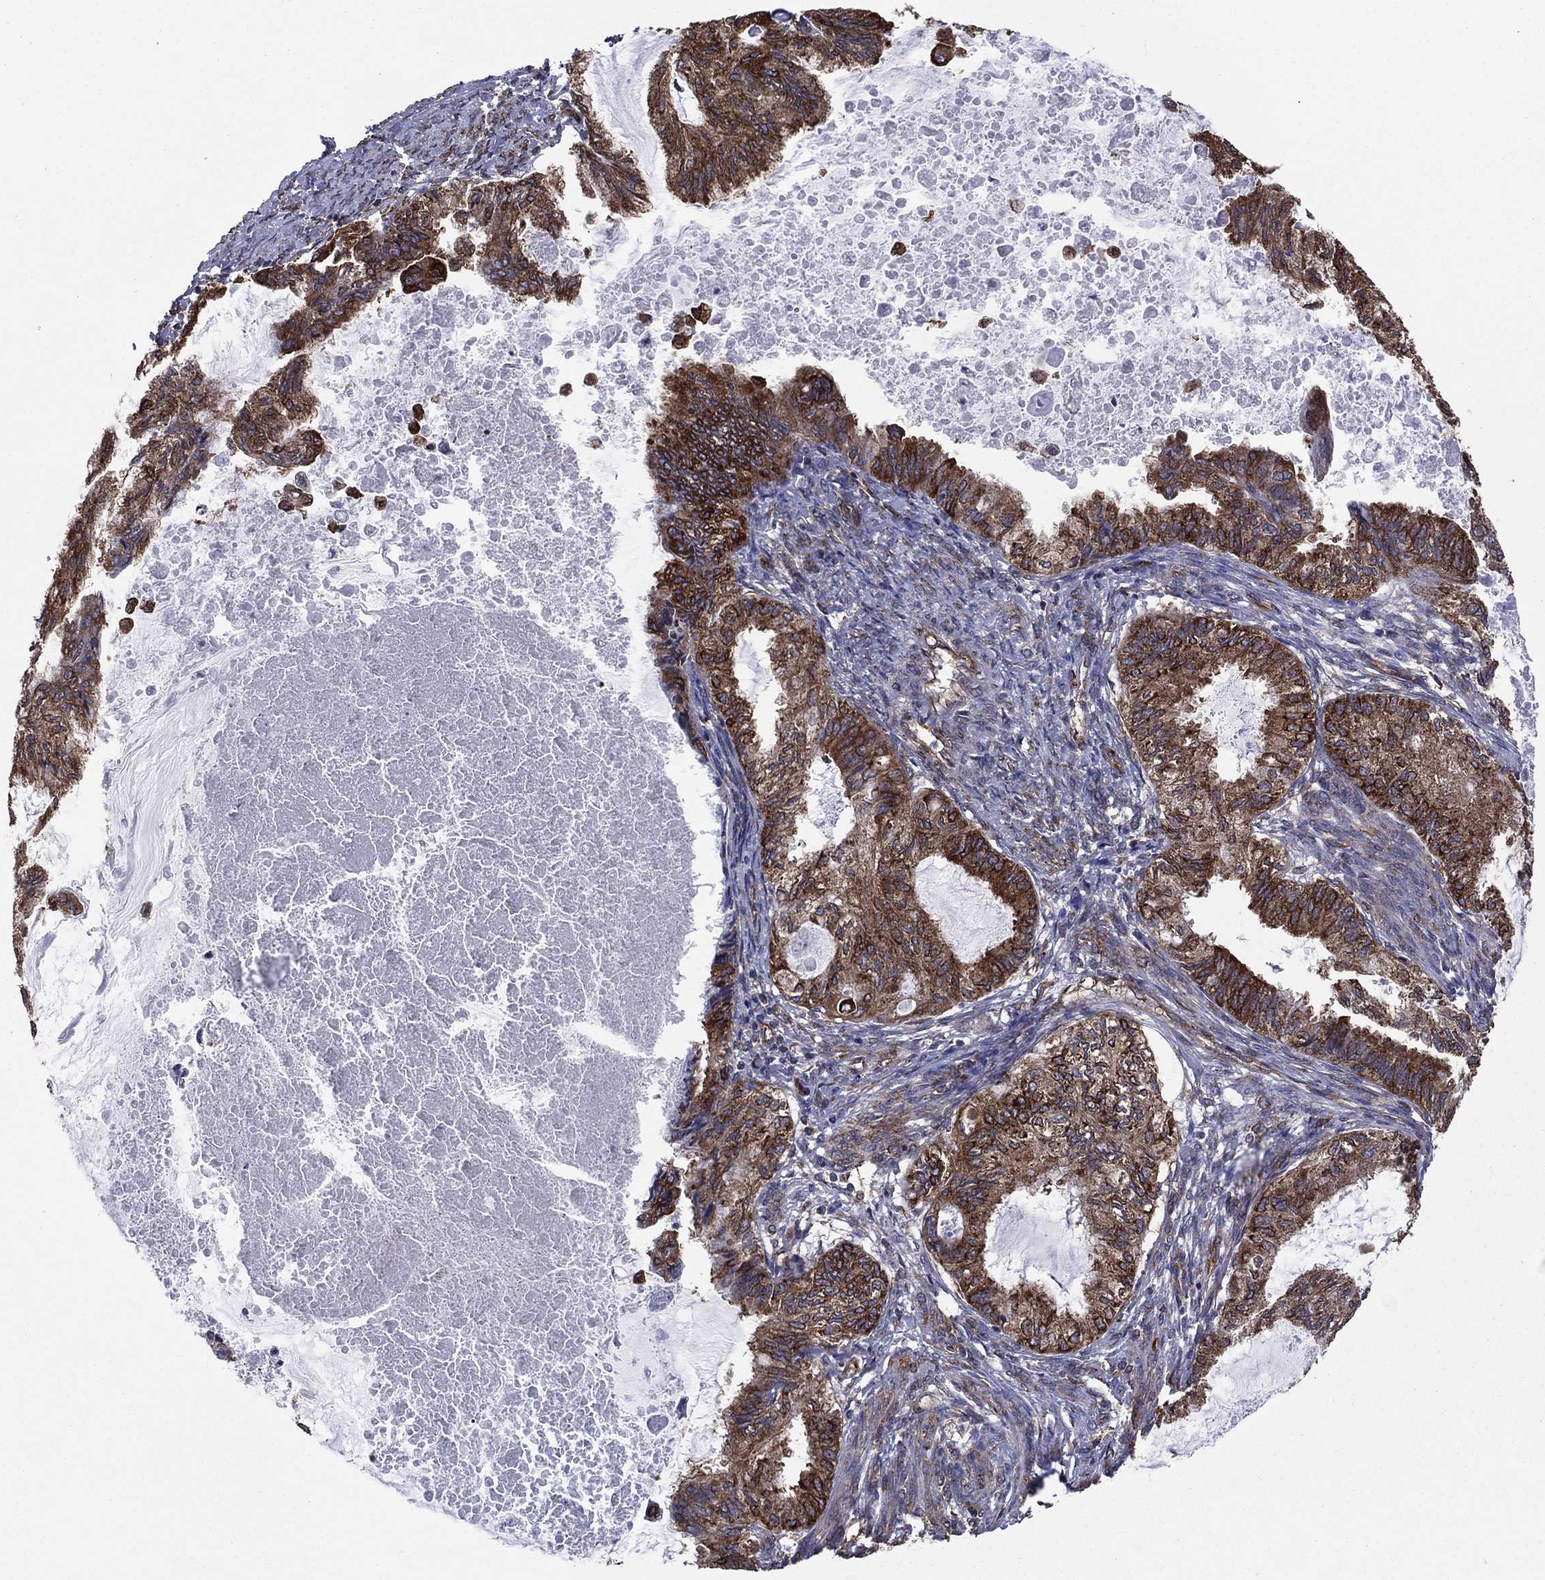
{"staining": {"intensity": "strong", "quantity": ">75%", "location": "cytoplasmic/membranous"}, "tissue": "endometrial cancer", "cell_type": "Tumor cells", "image_type": "cancer", "snomed": [{"axis": "morphology", "description": "Adenocarcinoma, NOS"}, {"axis": "topography", "description": "Endometrium"}], "caption": "Adenocarcinoma (endometrial) stained with DAB immunohistochemistry reveals high levels of strong cytoplasmic/membranous positivity in approximately >75% of tumor cells.", "gene": "YBX1", "patient": {"sex": "female", "age": 86}}